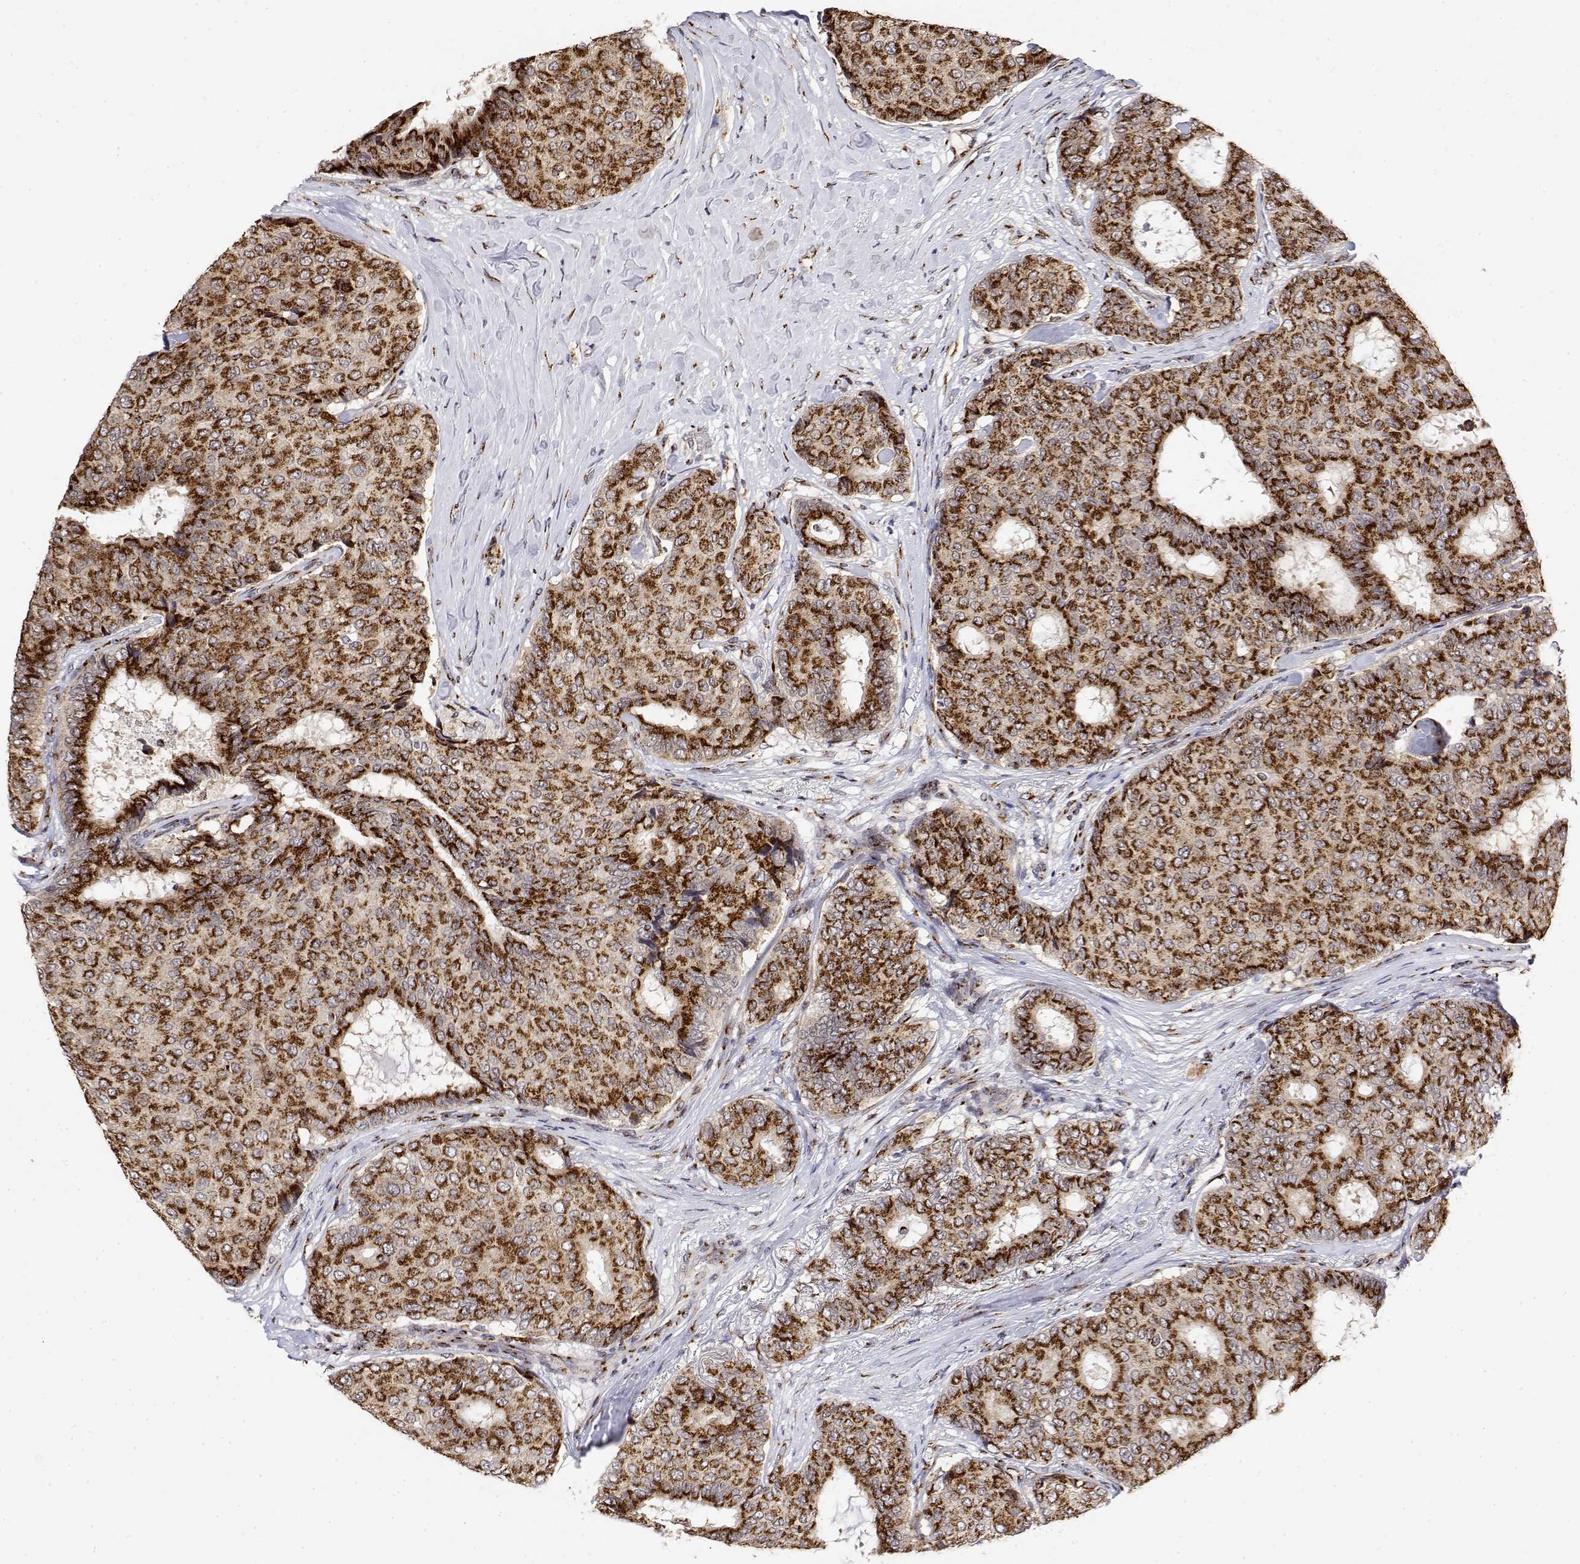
{"staining": {"intensity": "strong", "quantity": ">75%", "location": "cytoplasmic/membranous"}, "tissue": "breast cancer", "cell_type": "Tumor cells", "image_type": "cancer", "snomed": [{"axis": "morphology", "description": "Duct carcinoma"}, {"axis": "topography", "description": "Breast"}], "caption": "DAB immunohistochemical staining of intraductal carcinoma (breast) displays strong cytoplasmic/membranous protein staining in approximately >75% of tumor cells.", "gene": "YIPF3", "patient": {"sex": "female", "age": 75}}